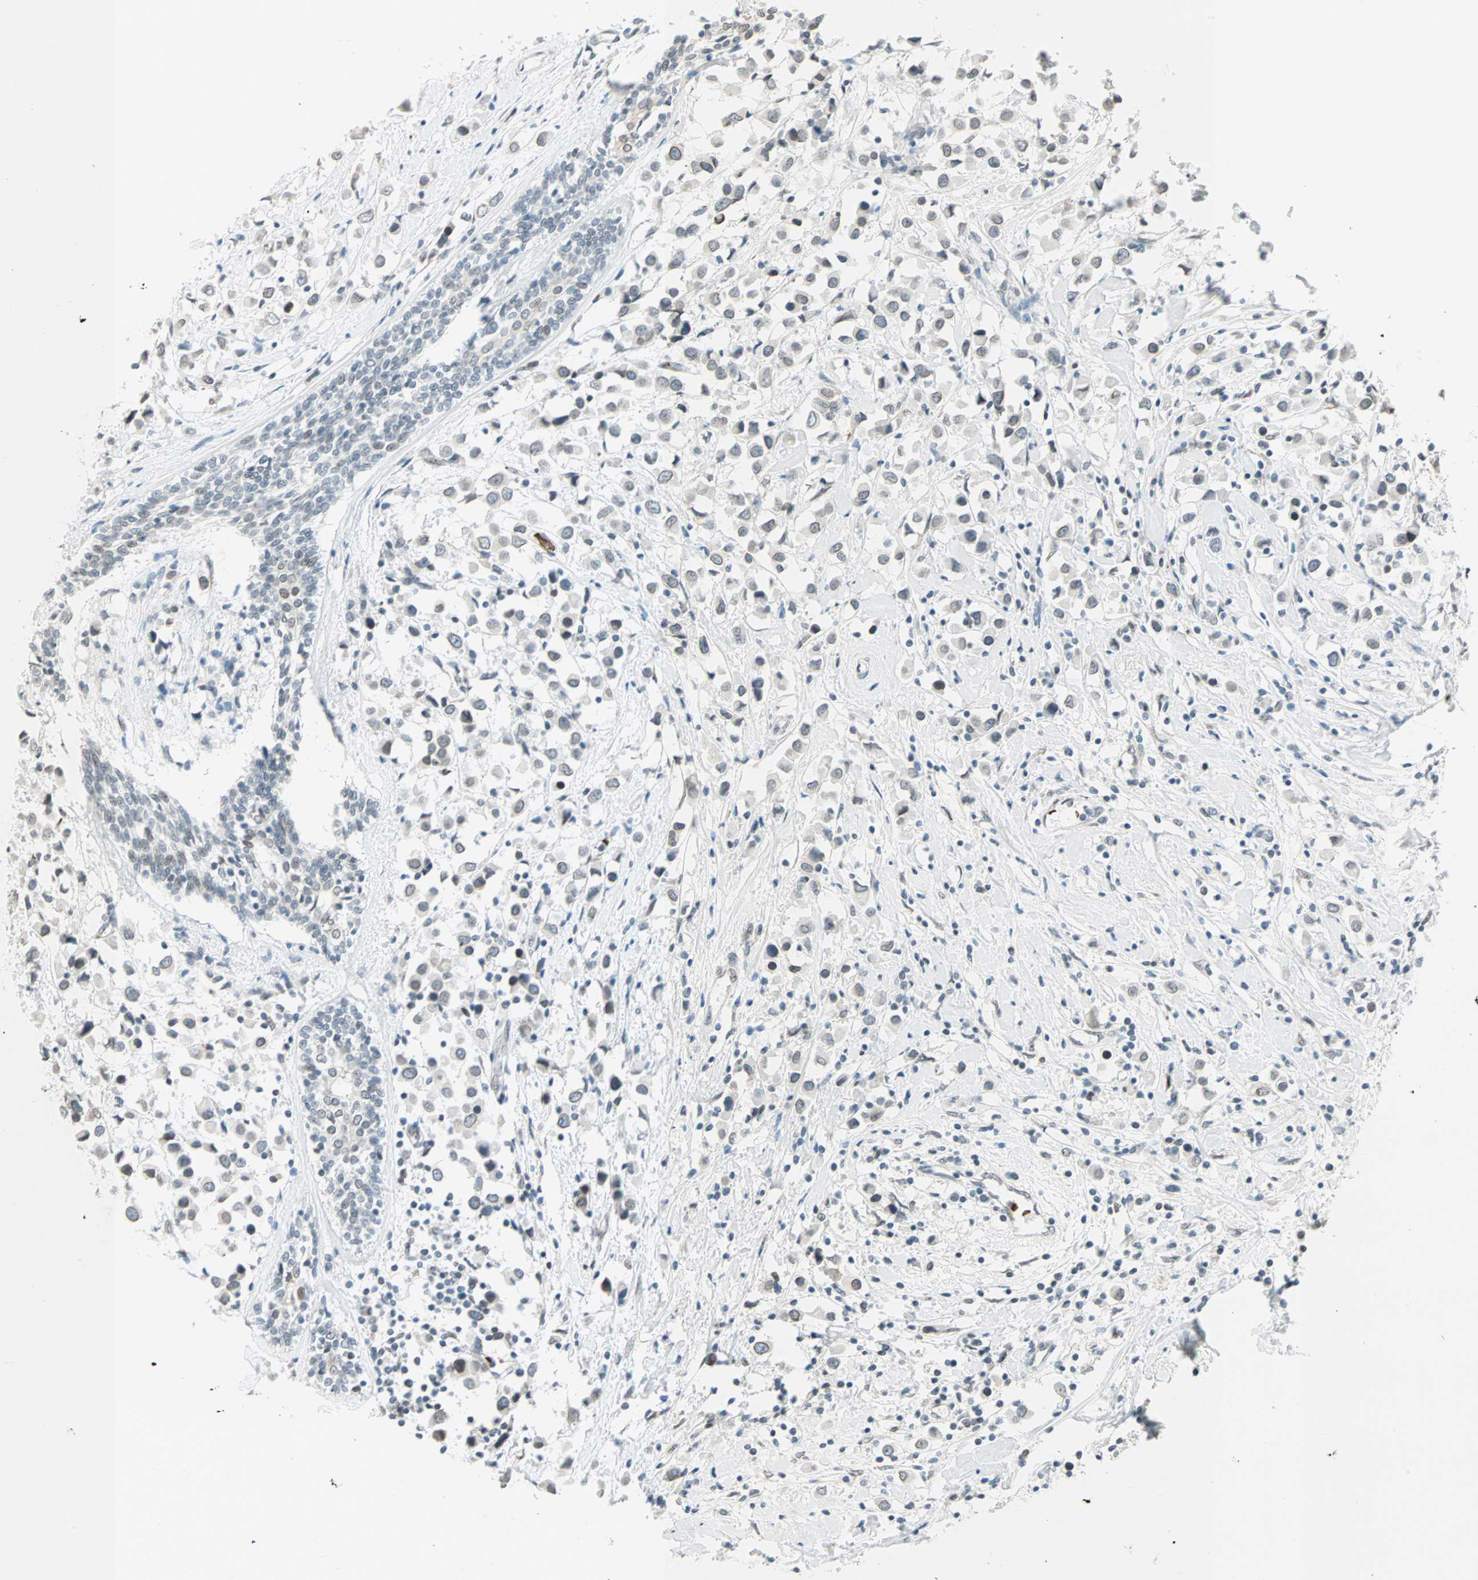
{"staining": {"intensity": "negative", "quantity": "none", "location": "none"}, "tissue": "breast cancer", "cell_type": "Tumor cells", "image_type": "cancer", "snomed": [{"axis": "morphology", "description": "Duct carcinoma"}, {"axis": "topography", "description": "Breast"}], "caption": "The image exhibits no significant expression in tumor cells of breast intraductal carcinoma.", "gene": "BCAN", "patient": {"sex": "female", "age": 61}}